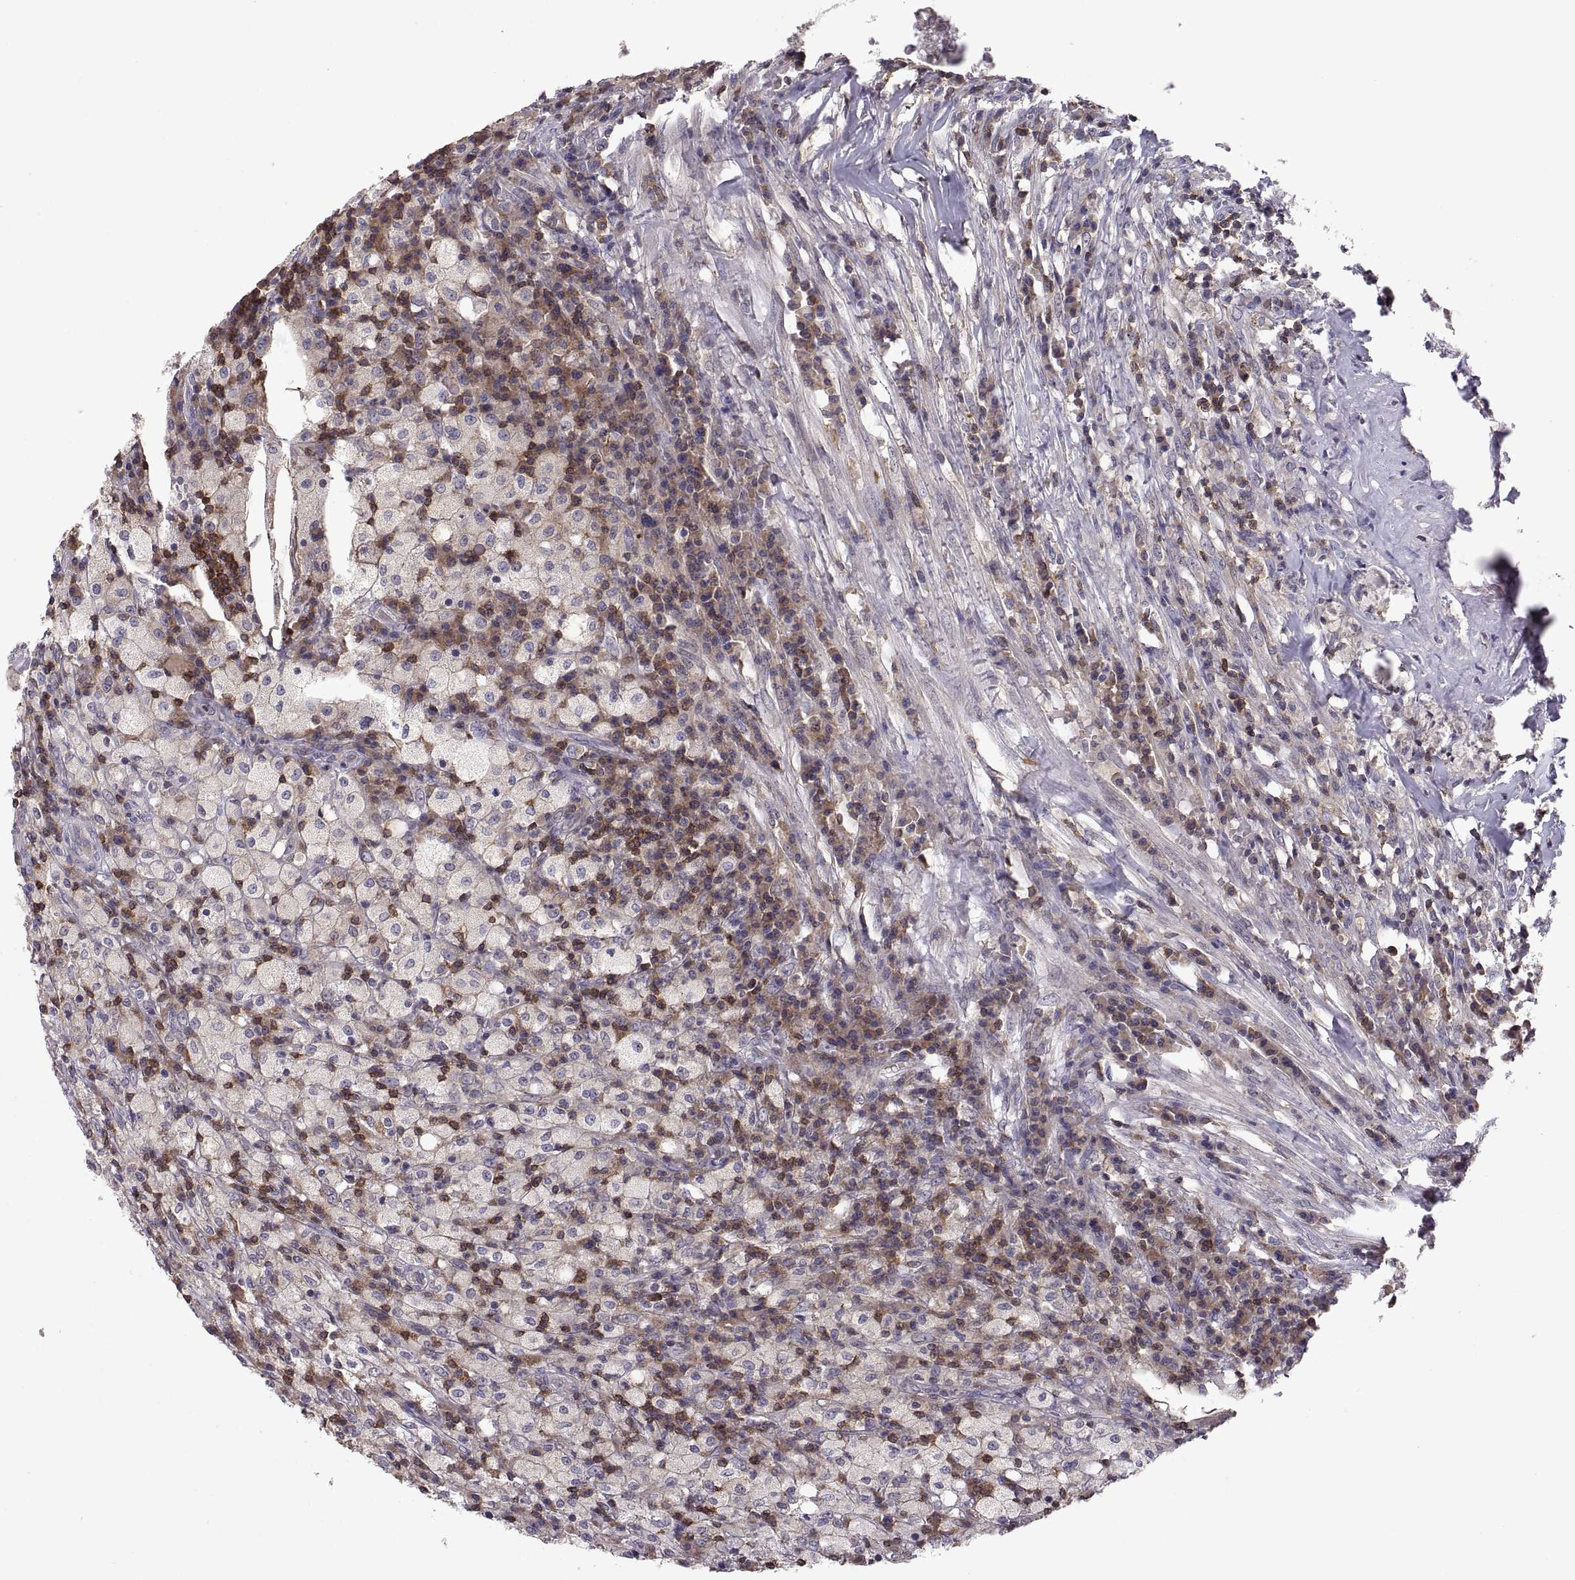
{"staining": {"intensity": "negative", "quantity": "none", "location": "none"}, "tissue": "testis cancer", "cell_type": "Tumor cells", "image_type": "cancer", "snomed": [{"axis": "morphology", "description": "Necrosis, NOS"}, {"axis": "morphology", "description": "Carcinoma, Embryonal, NOS"}, {"axis": "topography", "description": "Testis"}], "caption": "This photomicrograph is of embryonal carcinoma (testis) stained with immunohistochemistry to label a protein in brown with the nuclei are counter-stained blue. There is no positivity in tumor cells. (DAB (3,3'-diaminobenzidine) immunohistochemistry (IHC) visualized using brightfield microscopy, high magnification).", "gene": "EZR", "patient": {"sex": "male", "age": 19}}